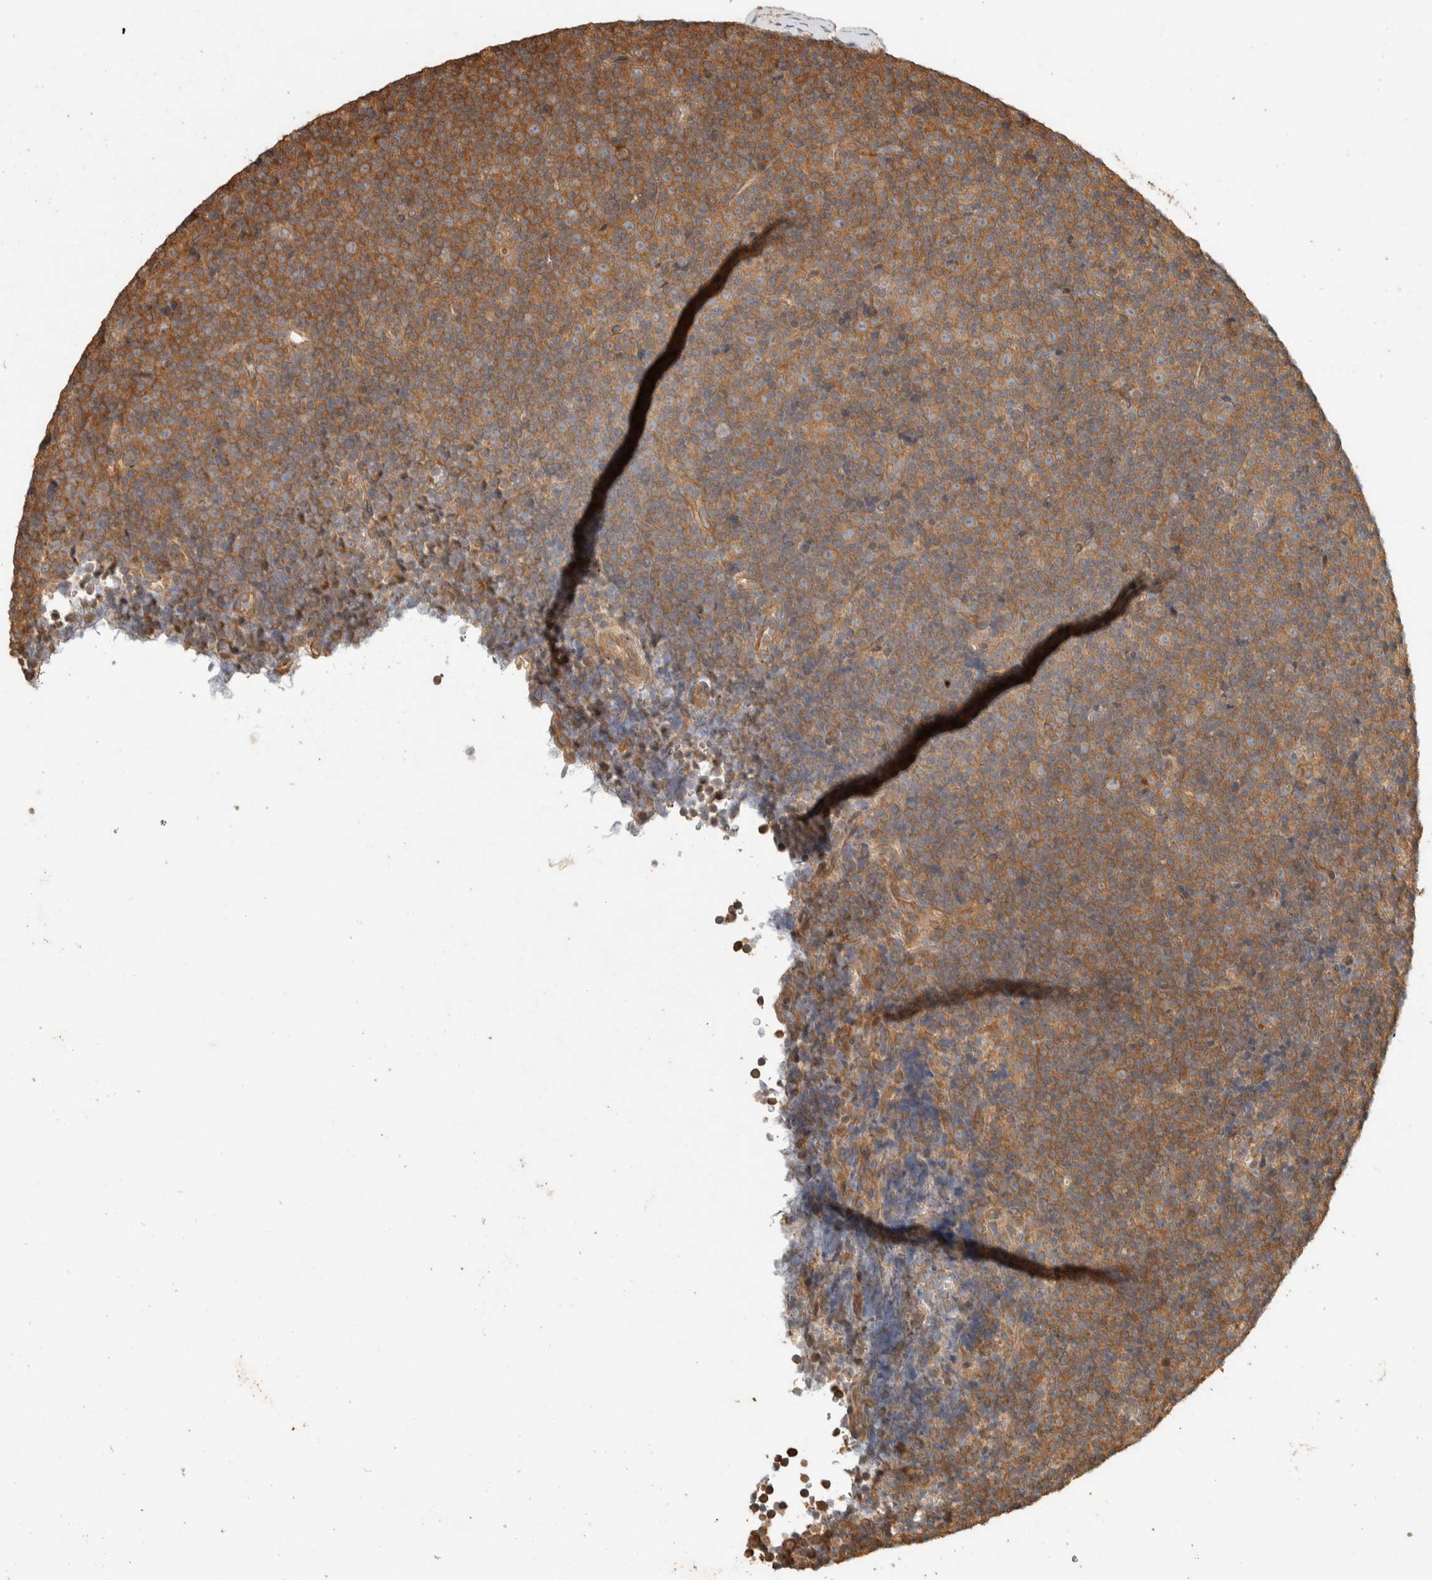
{"staining": {"intensity": "moderate", "quantity": ">75%", "location": "cytoplasmic/membranous"}, "tissue": "lymphoma", "cell_type": "Tumor cells", "image_type": "cancer", "snomed": [{"axis": "morphology", "description": "Malignant lymphoma, non-Hodgkin's type, Low grade"}, {"axis": "topography", "description": "Lymph node"}], "caption": "High-magnification brightfield microscopy of lymphoma stained with DAB (3,3'-diaminobenzidine) (brown) and counterstained with hematoxylin (blue). tumor cells exhibit moderate cytoplasmic/membranous positivity is seen in about>75% of cells. (IHC, brightfield microscopy, high magnification).", "gene": "EXOC7", "patient": {"sex": "female", "age": 67}}